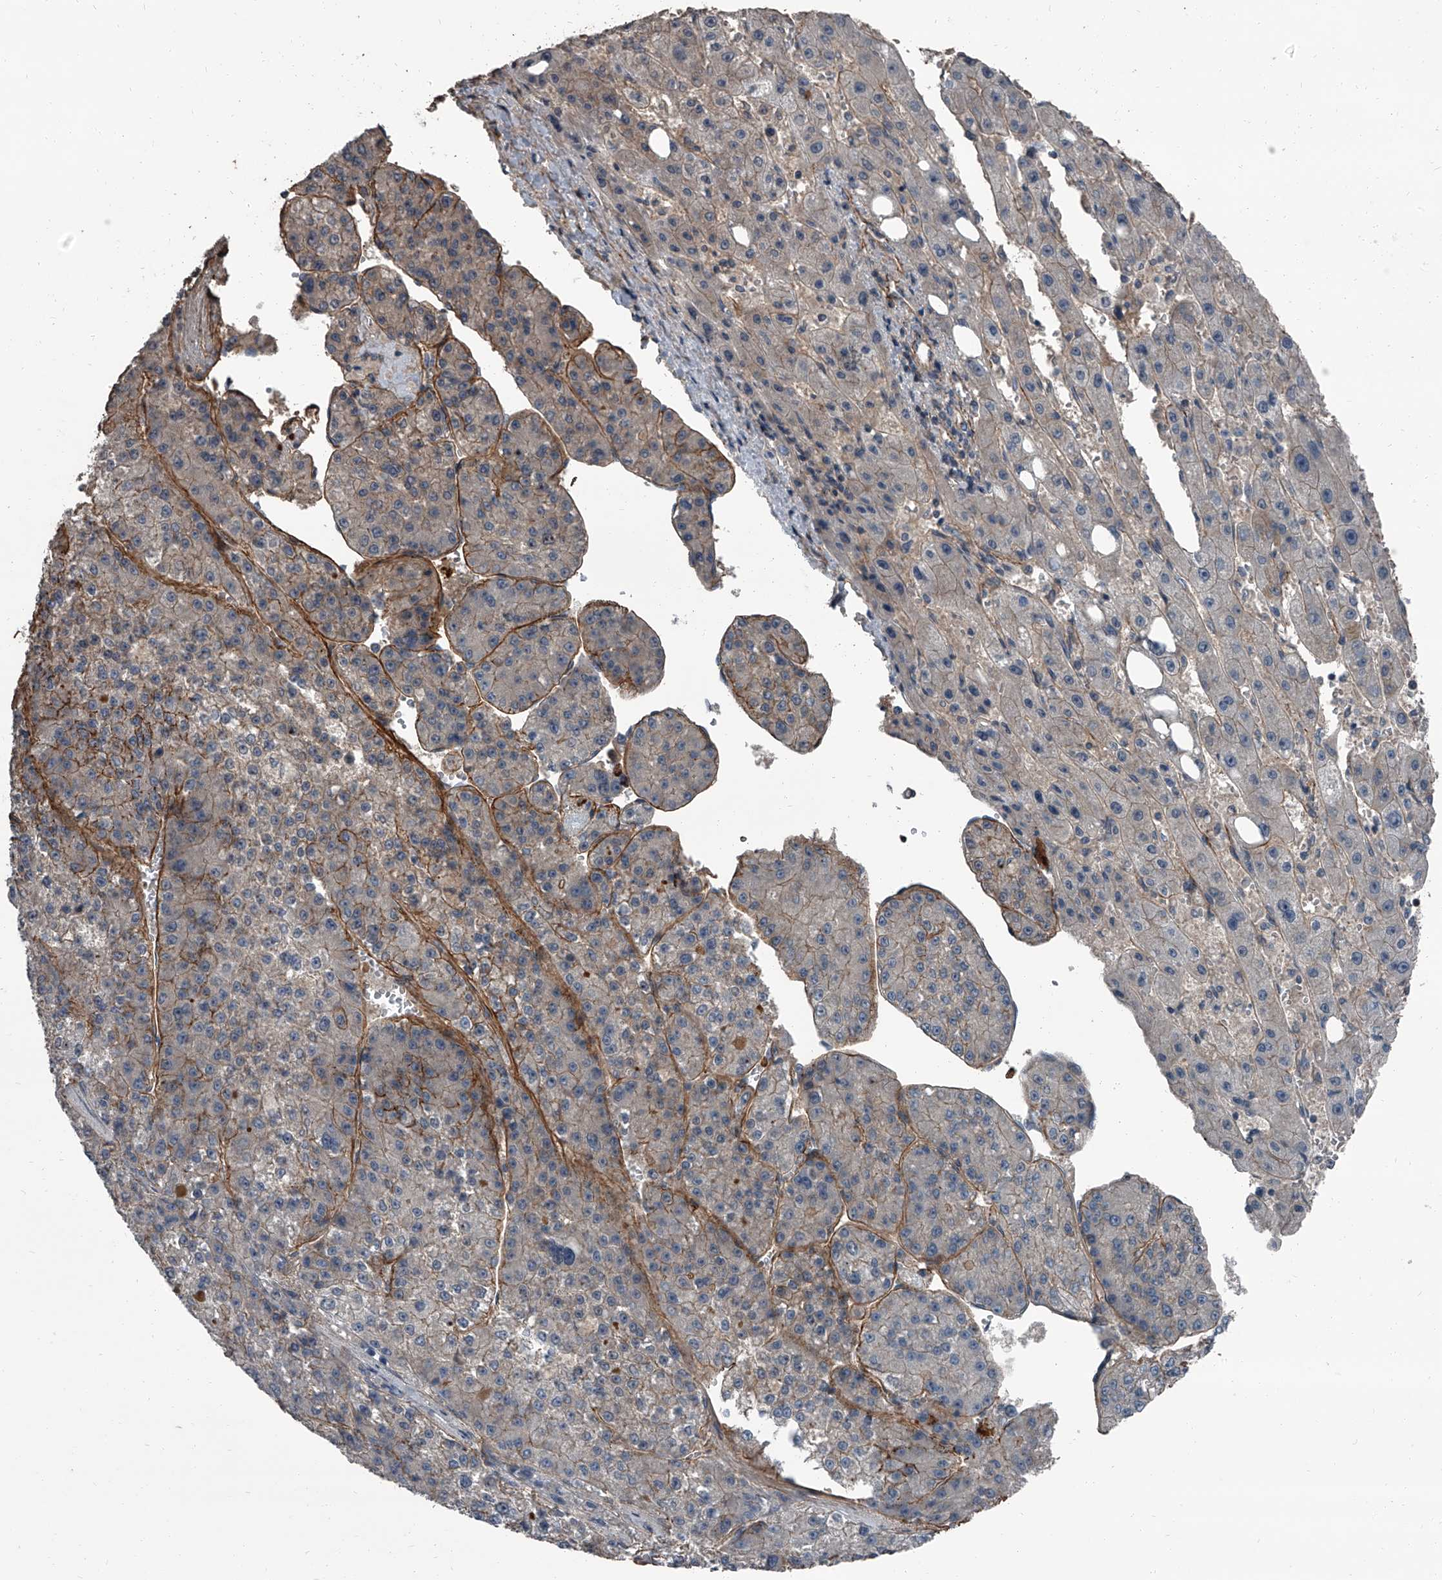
{"staining": {"intensity": "moderate", "quantity": "<25%", "location": "cytoplasmic/membranous"}, "tissue": "liver cancer", "cell_type": "Tumor cells", "image_type": "cancer", "snomed": [{"axis": "morphology", "description": "Carcinoma, Hepatocellular, NOS"}, {"axis": "topography", "description": "Liver"}], "caption": "A micrograph of hepatocellular carcinoma (liver) stained for a protein reveals moderate cytoplasmic/membranous brown staining in tumor cells. (IHC, brightfield microscopy, high magnification).", "gene": "OARD1", "patient": {"sex": "female", "age": 73}}